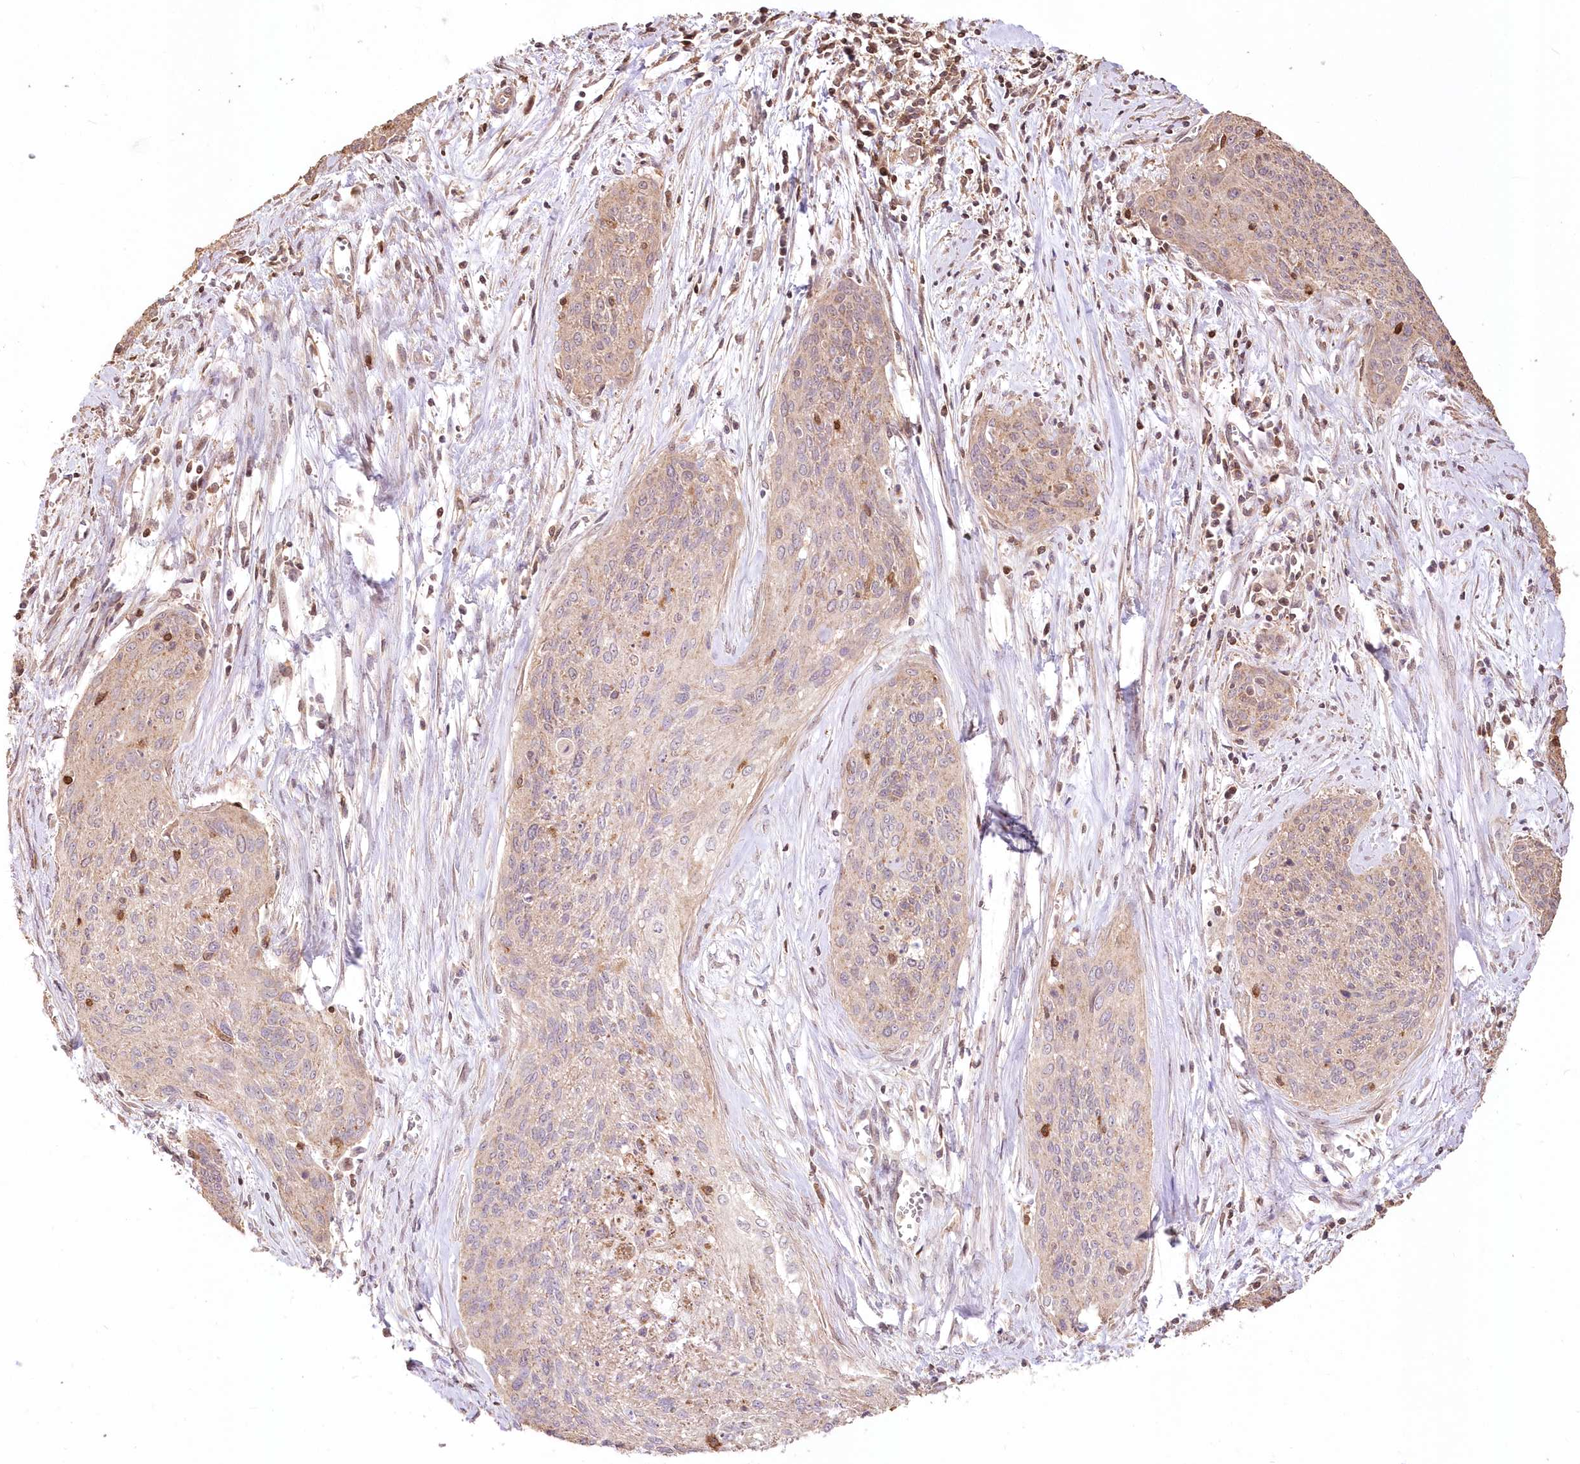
{"staining": {"intensity": "weak", "quantity": "<25%", "location": "cytoplasmic/membranous"}, "tissue": "cervical cancer", "cell_type": "Tumor cells", "image_type": "cancer", "snomed": [{"axis": "morphology", "description": "Squamous cell carcinoma, NOS"}, {"axis": "topography", "description": "Cervix"}], "caption": "Tumor cells are negative for brown protein staining in cervical cancer (squamous cell carcinoma).", "gene": "STK17B", "patient": {"sex": "female", "age": 55}}